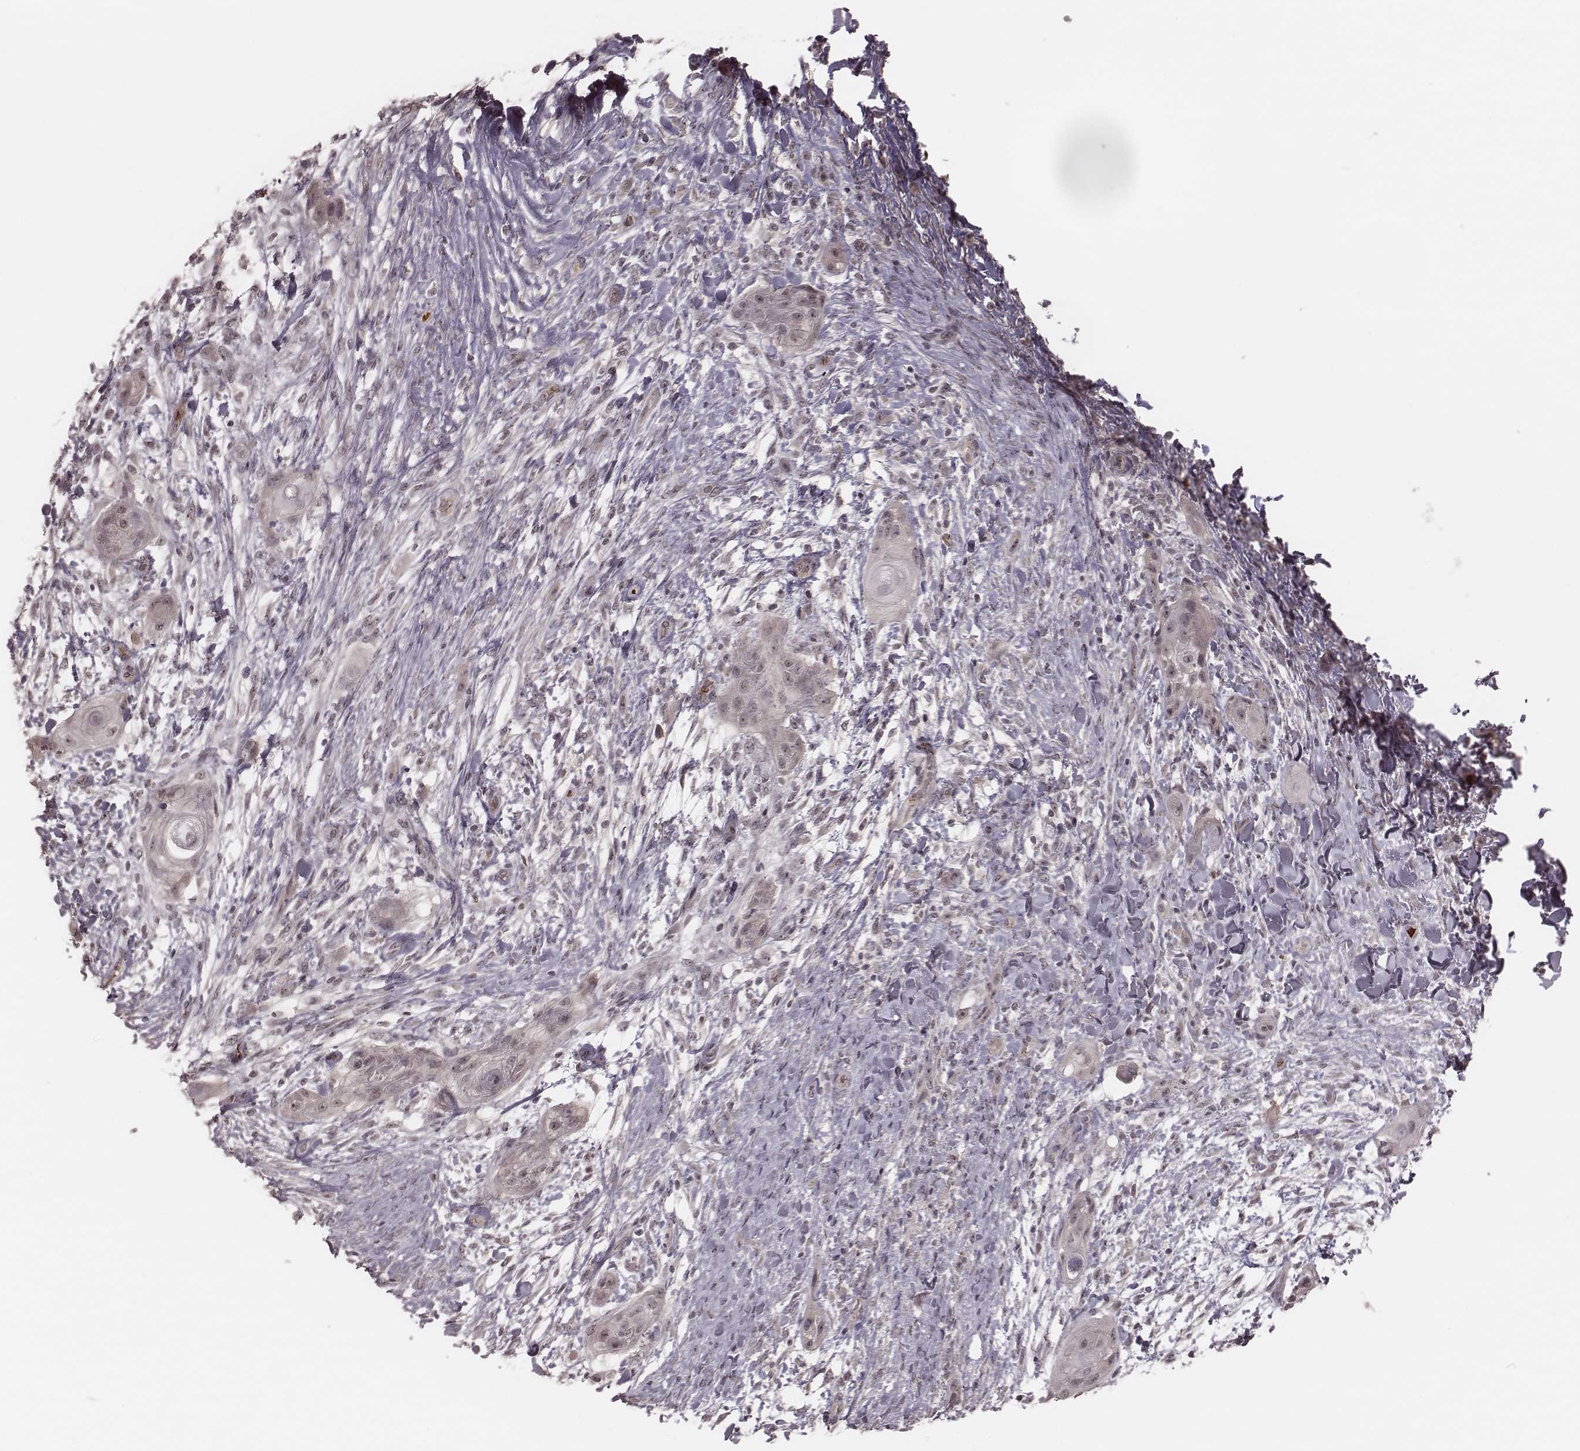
{"staining": {"intensity": "negative", "quantity": "none", "location": "none"}, "tissue": "skin cancer", "cell_type": "Tumor cells", "image_type": "cancer", "snomed": [{"axis": "morphology", "description": "Squamous cell carcinoma, NOS"}, {"axis": "topography", "description": "Skin"}], "caption": "Skin squamous cell carcinoma was stained to show a protein in brown. There is no significant staining in tumor cells.", "gene": "IL5", "patient": {"sex": "male", "age": 62}}